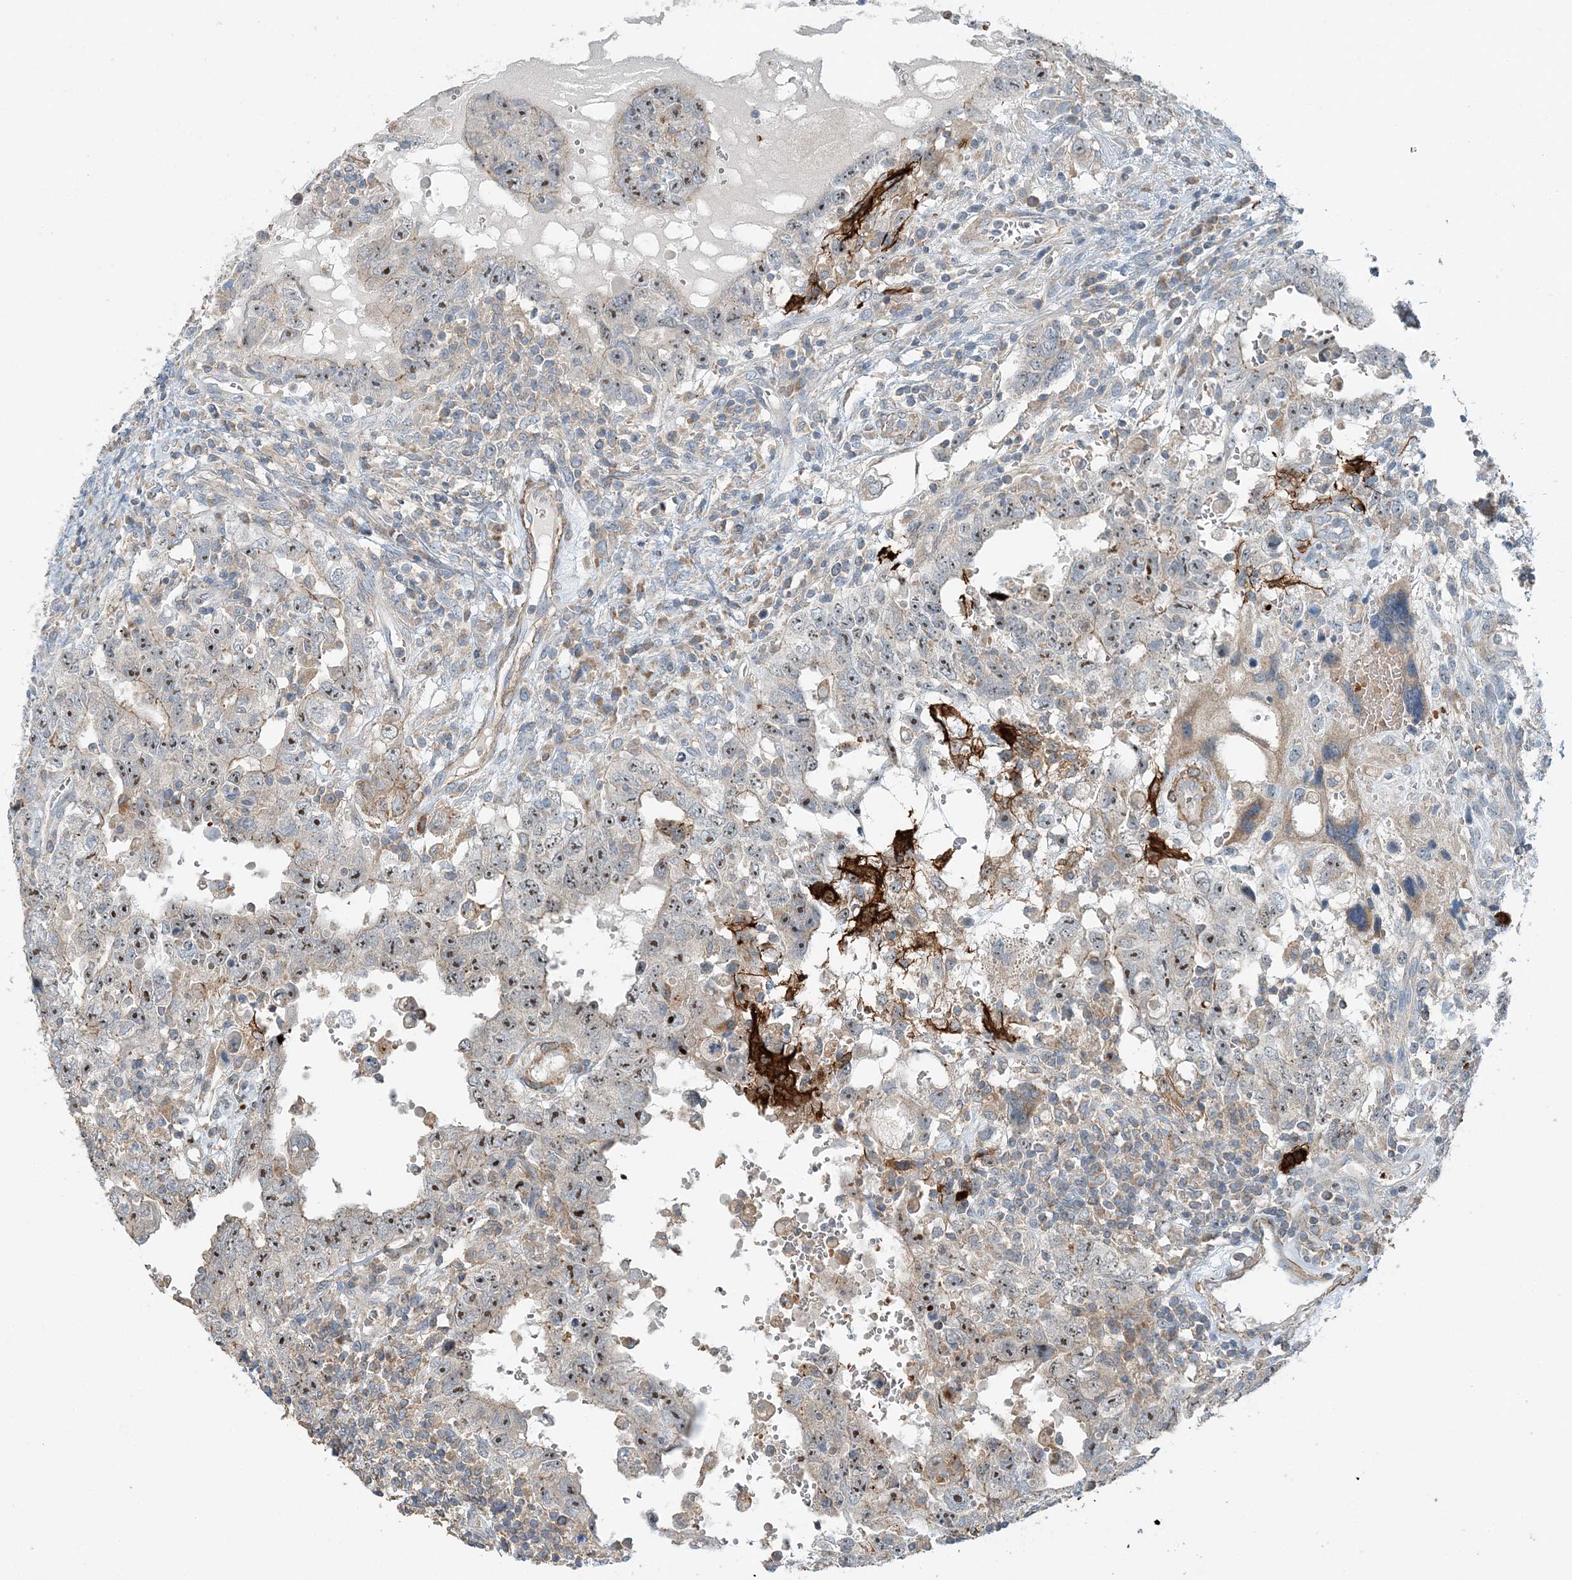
{"staining": {"intensity": "moderate", "quantity": ">75%", "location": "nuclear"}, "tissue": "testis cancer", "cell_type": "Tumor cells", "image_type": "cancer", "snomed": [{"axis": "morphology", "description": "Carcinoma, Embryonal, NOS"}, {"axis": "topography", "description": "Testis"}], "caption": "Human testis cancer (embryonal carcinoma) stained with a brown dye reveals moderate nuclear positive expression in approximately >75% of tumor cells.", "gene": "TTI1", "patient": {"sex": "male", "age": 26}}